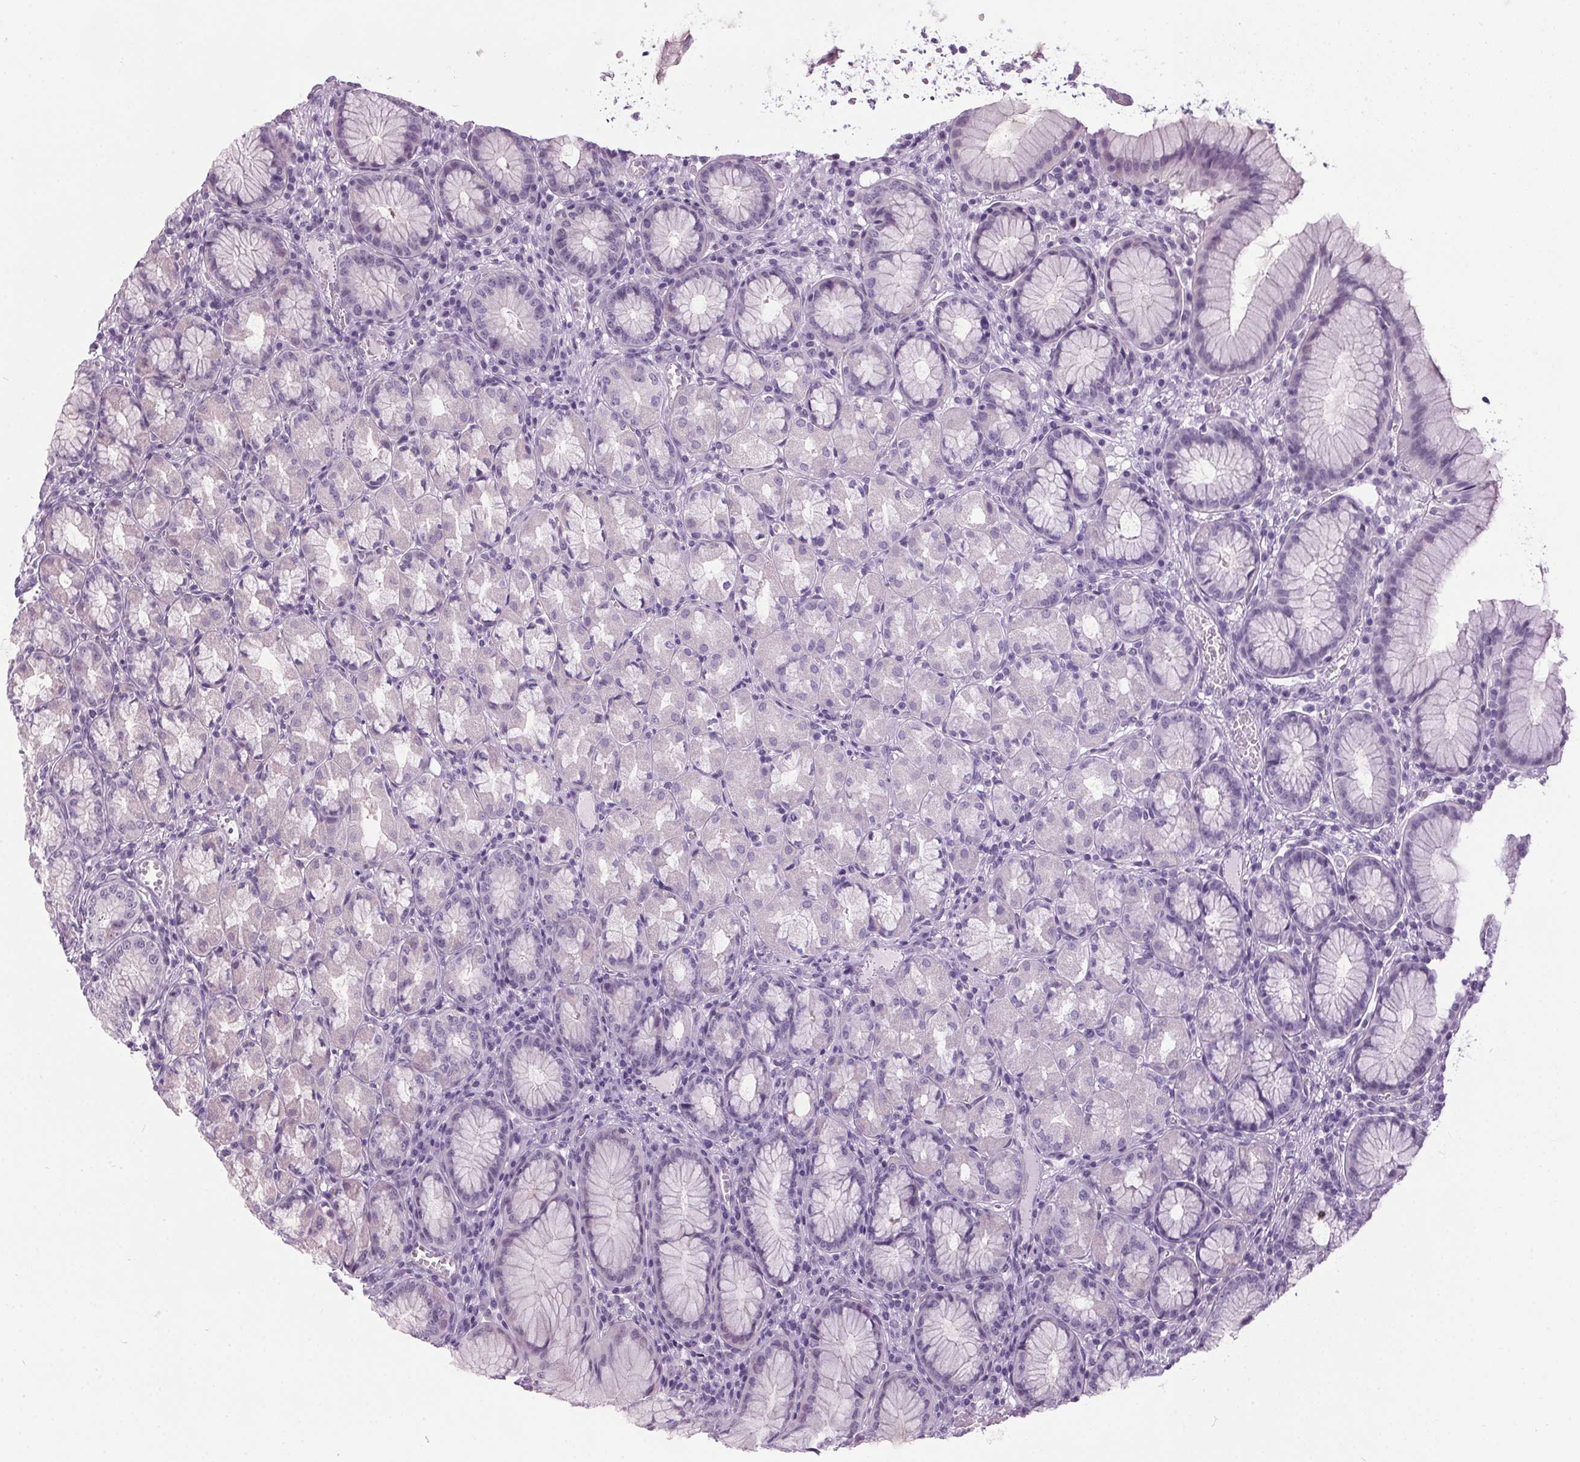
{"staining": {"intensity": "negative", "quantity": "none", "location": "none"}, "tissue": "stomach", "cell_type": "Glandular cells", "image_type": "normal", "snomed": [{"axis": "morphology", "description": "Normal tissue, NOS"}, {"axis": "topography", "description": "Stomach"}], "caption": "Image shows no significant protein expression in glandular cells of unremarkable stomach.", "gene": "ODAD2", "patient": {"sex": "male", "age": 55}}